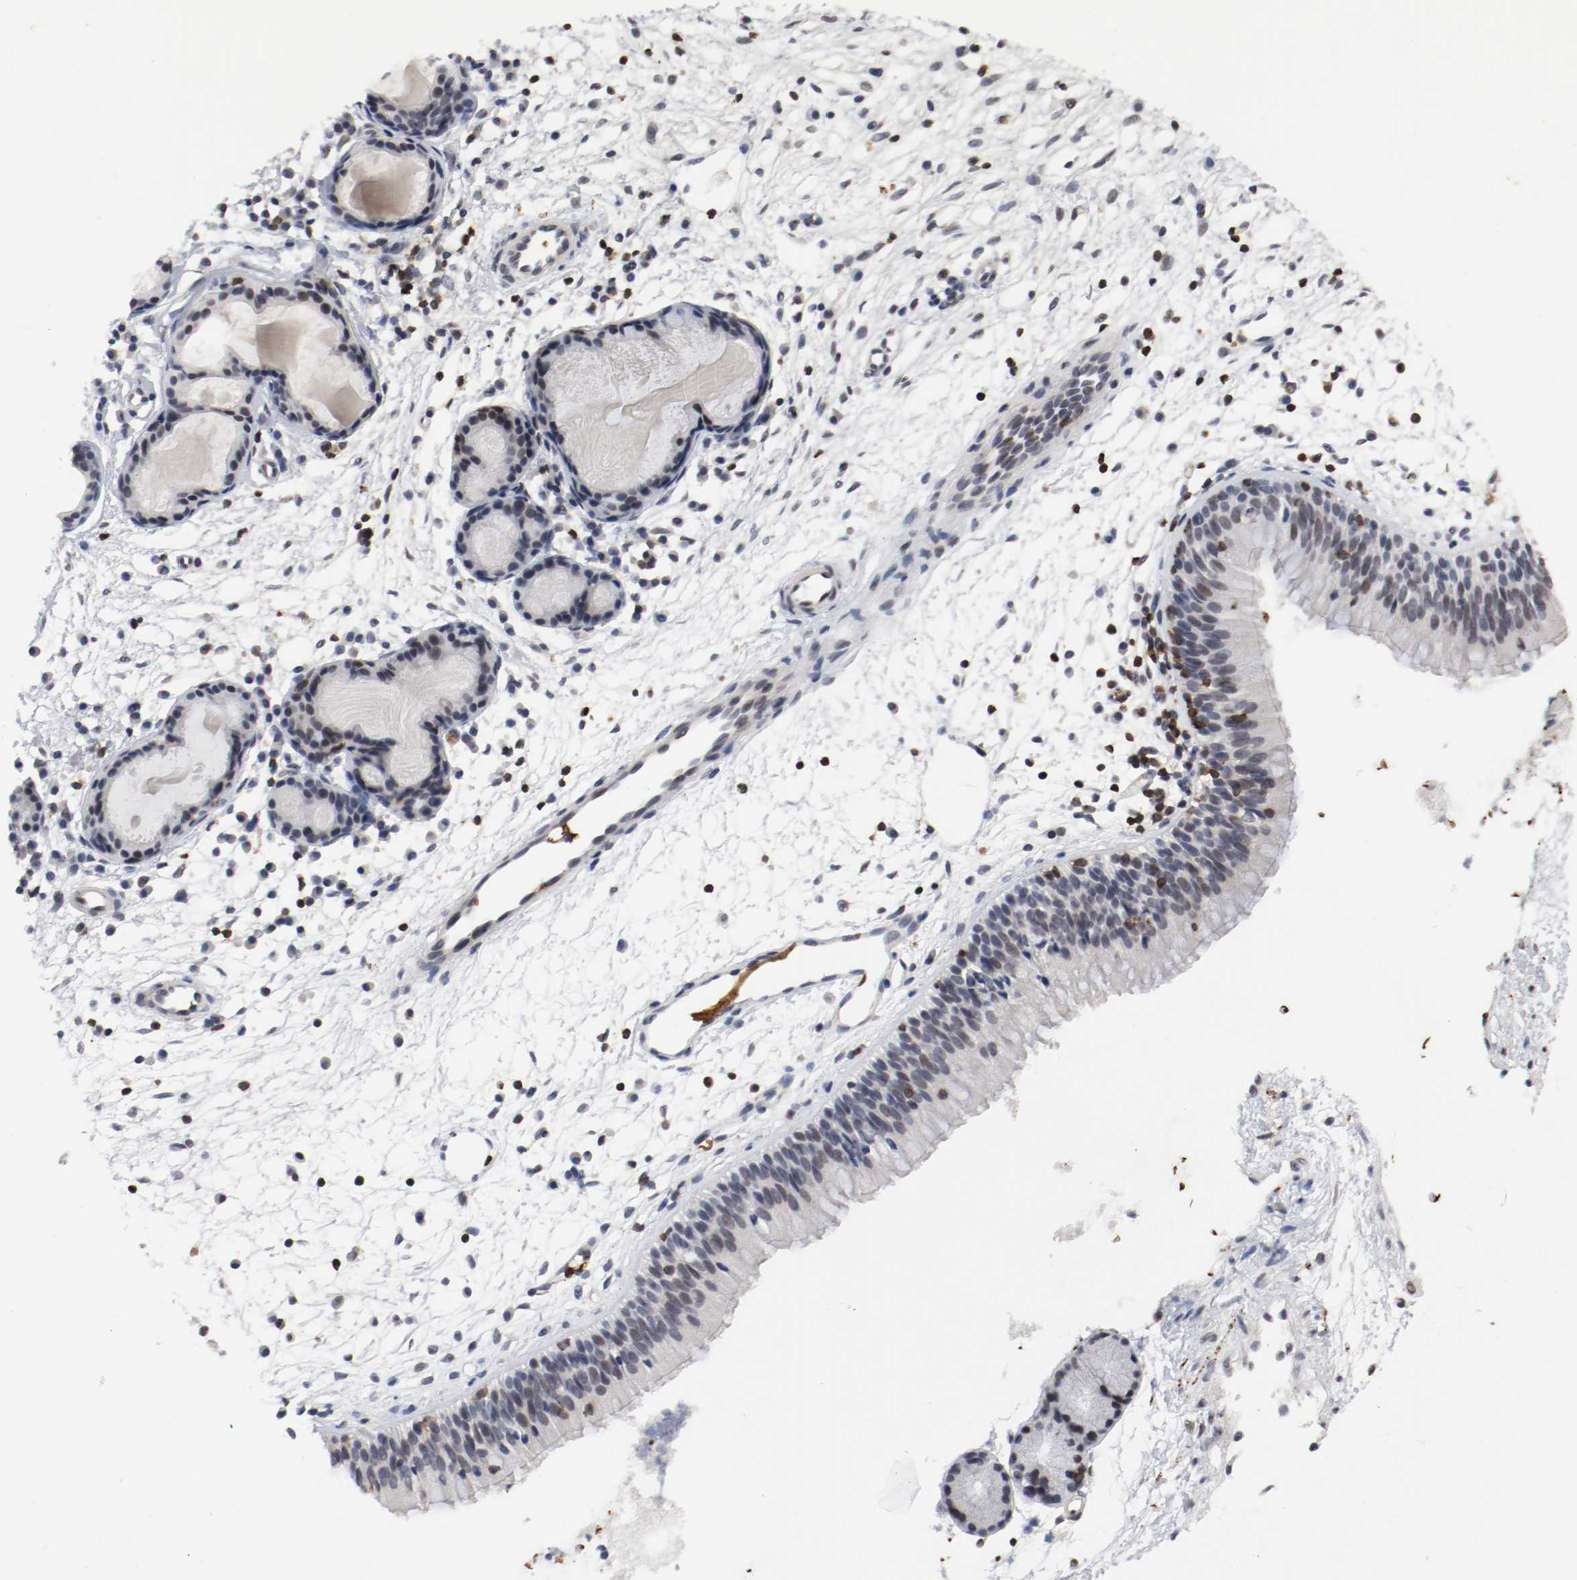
{"staining": {"intensity": "moderate", "quantity": "<25%", "location": "nuclear"}, "tissue": "nasopharynx", "cell_type": "Respiratory epithelial cells", "image_type": "normal", "snomed": [{"axis": "morphology", "description": "Normal tissue, NOS"}, {"axis": "topography", "description": "Nasopharynx"}], "caption": "About <25% of respiratory epithelial cells in benign nasopharynx show moderate nuclear protein positivity as visualized by brown immunohistochemical staining.", "gene": "JUND", "patient": {"sex": "male", "age": 21}}